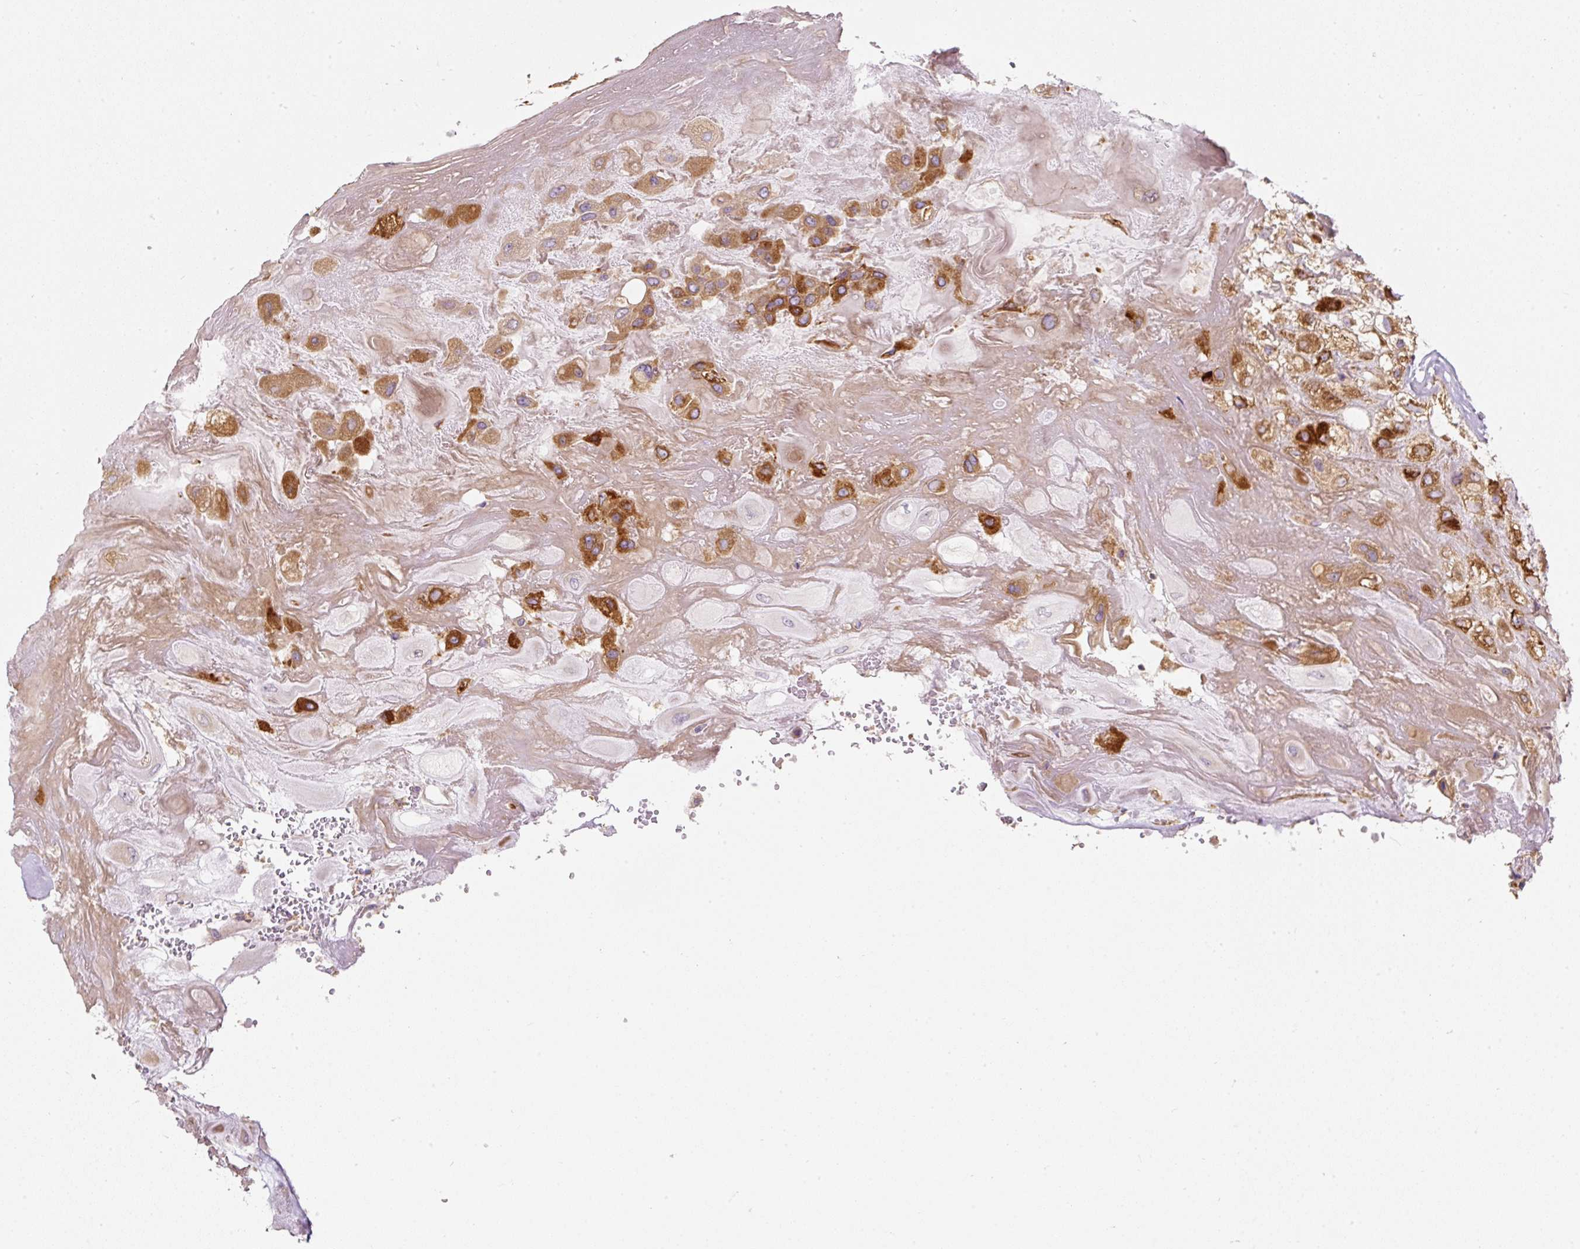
{"staining": {"intensity": "negative", "quantity": "none", "location": "none"}, "tissue": "placenta", "cell_type": "Decidual cells", "image_type": "normal", "snomed": [{"axis": "morphology", "description": "Normal tissue, NOS"}, {"axis": "topography", "description": "Placenta"}], "caption": "Normal placenta was stained to show a protein in brown. There is no significant positivity in decidual cells.", "gene": "ERAP2", "patient": {"sex": "female", "age": 32}}